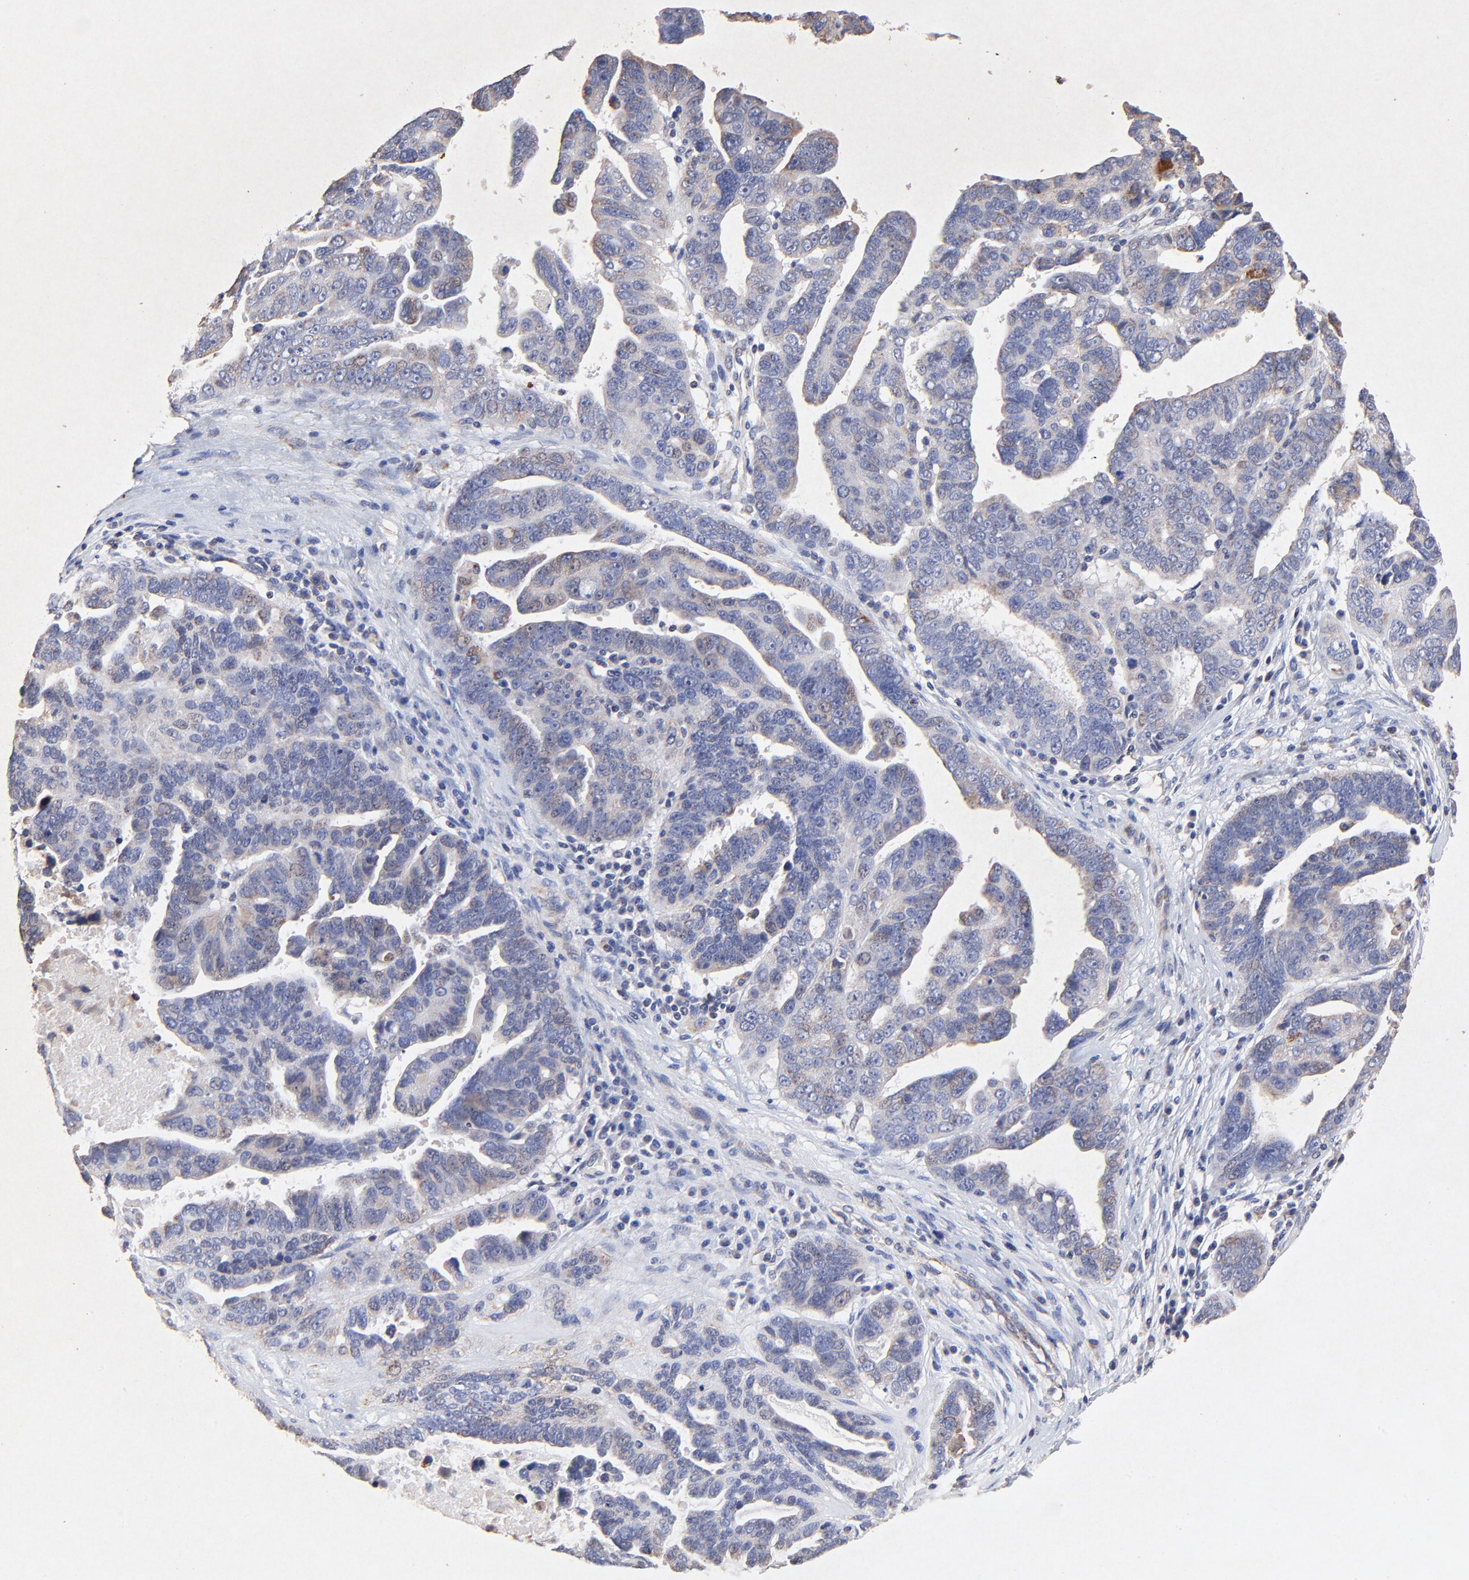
{"staining": {"intensity": "weak", "quantity": "25%-75%", "location": "cytoplasmic/membranous"}, "tissue": "ovarian cancer", "cell_type": "Tumor cells", "image_type": "cancer", "snomed": [{"axis": "morphology", "description": "Carcinoma, endometroid"}, {"axis": "morphology", "description": "Cystadenocarcinoma, serous, NOS"}, {"axis": "topography", "description": "Ovary"}], "caption": "This is a micrograph of immunohistochemistry (IHC) staining of ovarian cancer (serous cystadenocarcinoma), which shows weak expression in the cytoplasmic/membranous of tumor cells.", "gene": "SSBP1", "patient": {"sex": "female", "age": 45}}